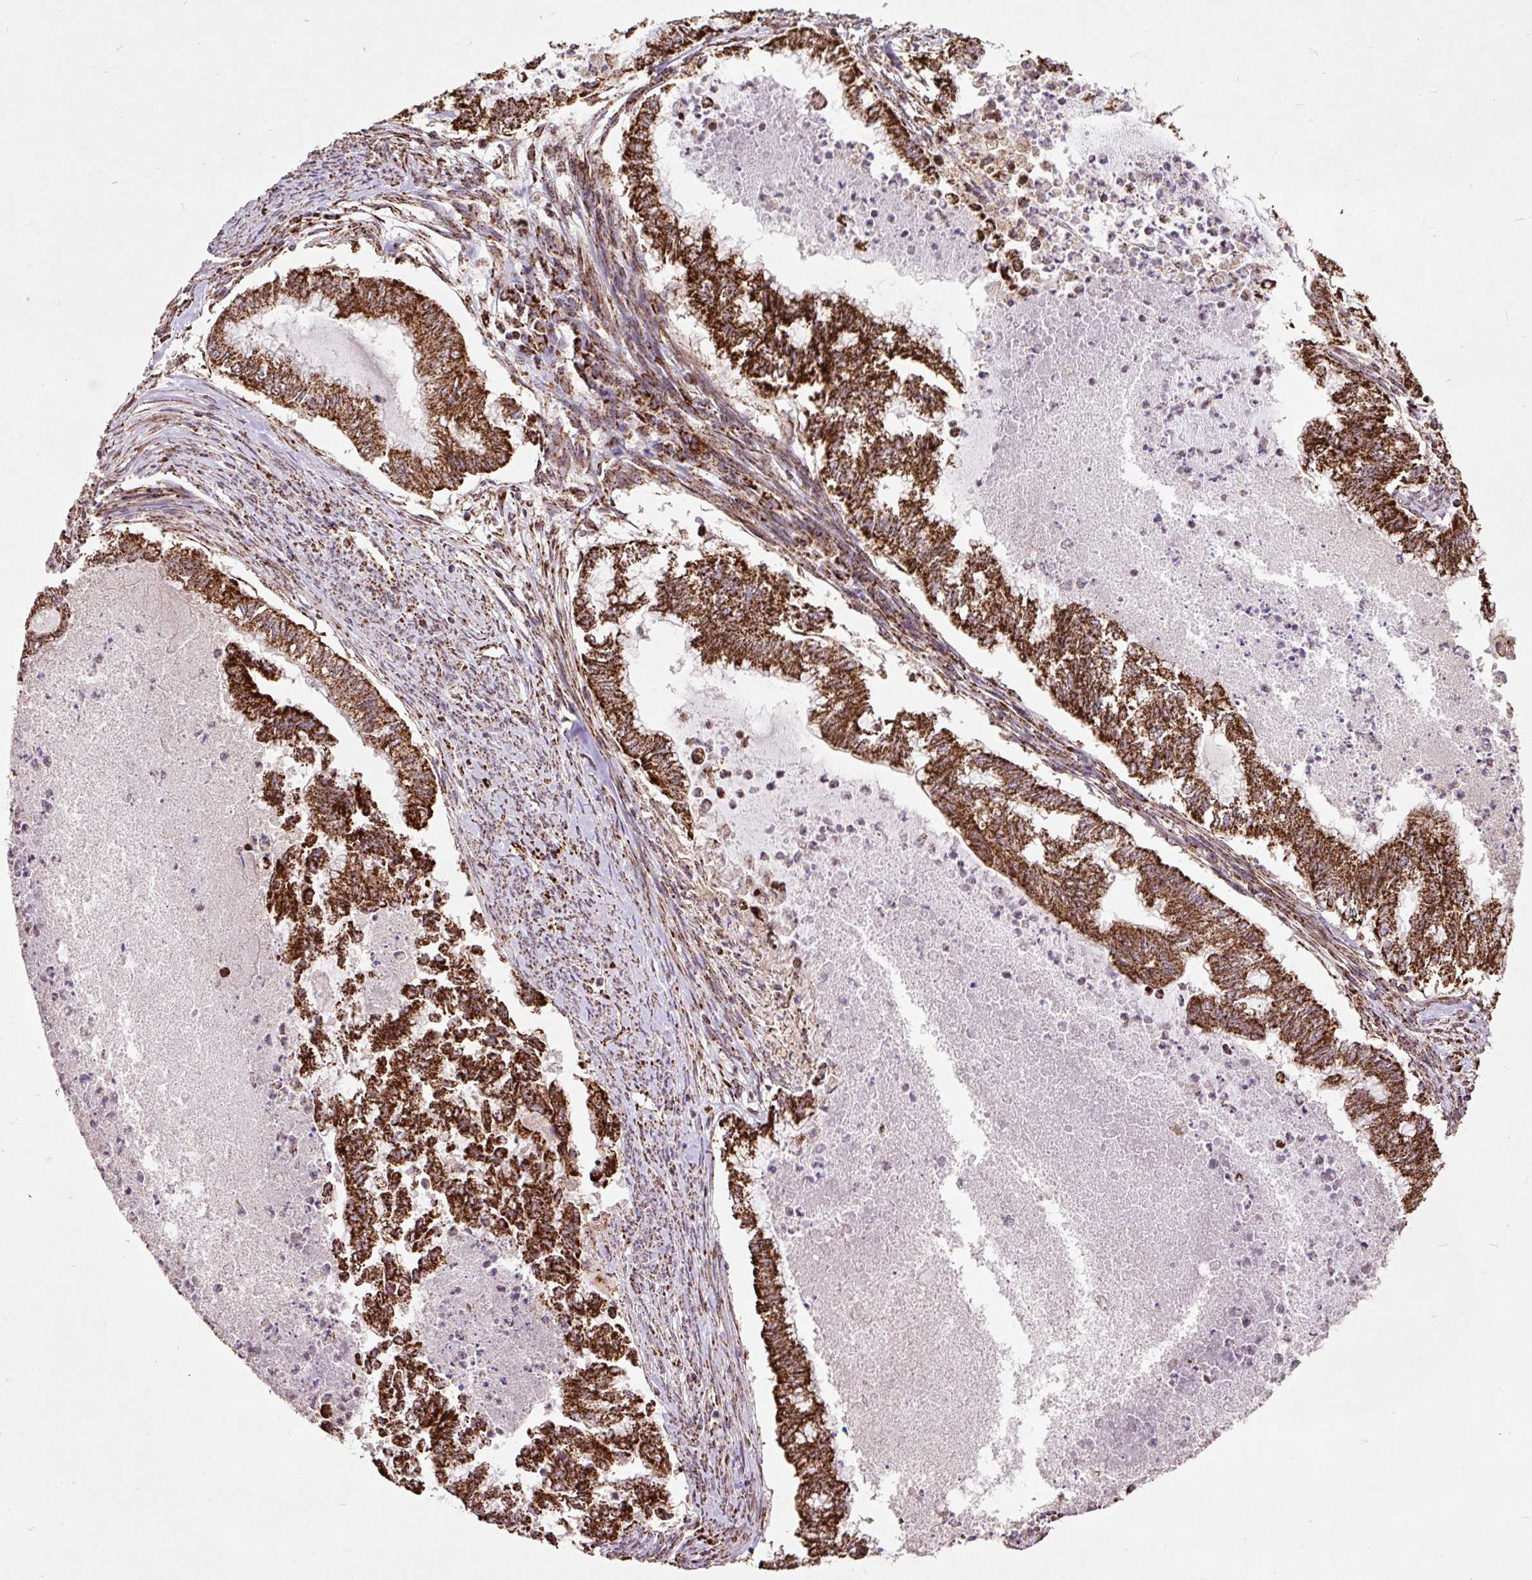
{"staining": {"intensity": "strong", "quantity": ">75%", "location": "cytoplasmic/membranous"}, "tissue": "endometrial cancer", "cell_type": "Tumor cells", "image_type": "cancer", "snomed": [{"axis": "morphology", "description": "Adenocarcinoma, NOS"}, {"axis": "topography", "description": "Endometrium"}], "caption": "Brown immunohistochemical staining in endometrial cancer (adenocarcinoma) reveals strong cytoplasmic/membranous expression in about >75% of tumor cells.", "gene": "ATP5F1A", "patient": {"sex": "female", "age": 79}}